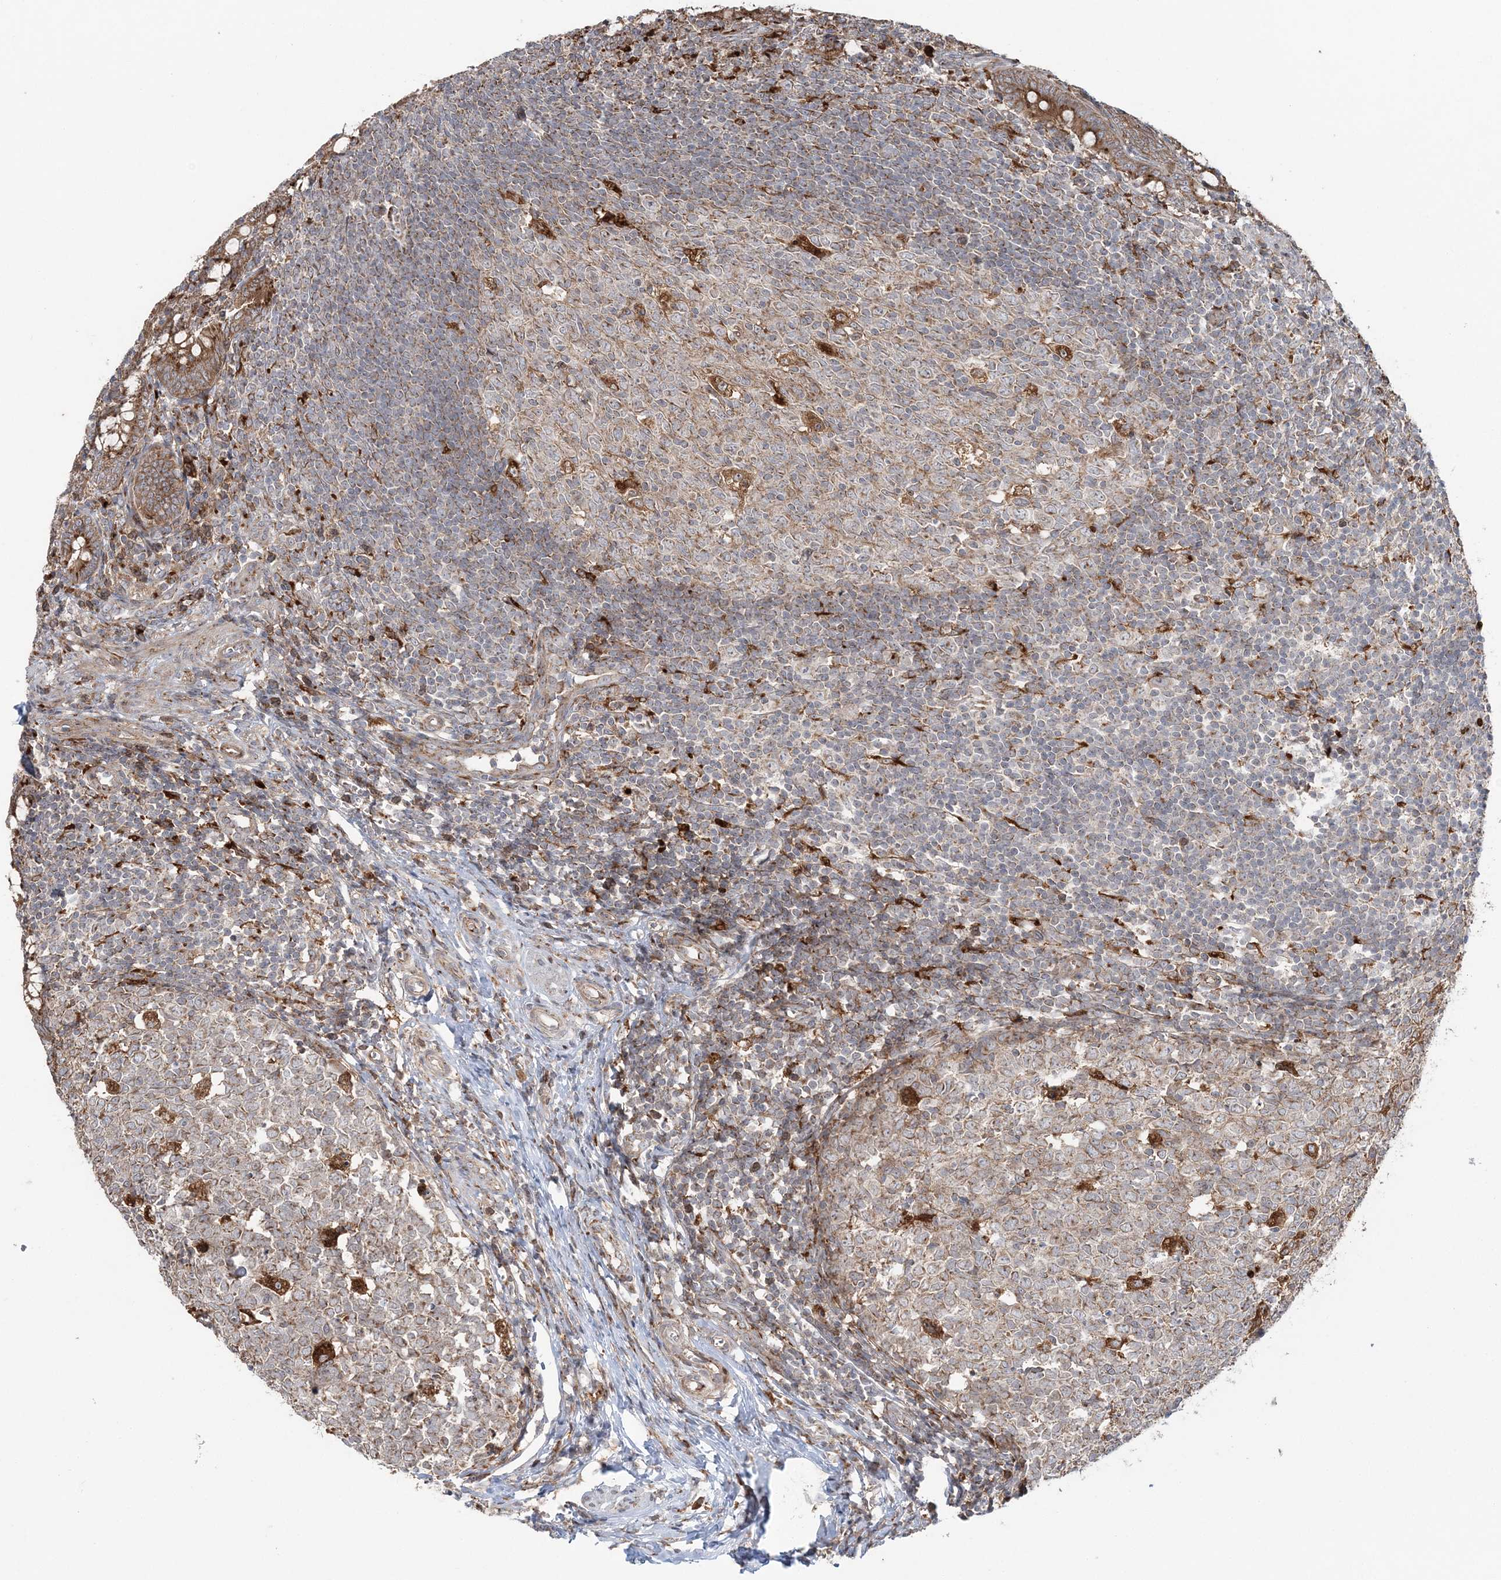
{"staining": {"intensity": "strong", "quantity": ">75%", "location": "cytoplasmic/membranous"}, "tissue": "appendix", "cell_type": "Glandular cells", "image_type": "normal", "snomed": [{"axis": "morphology", "description": "Normal tissue, NOS"}, {"axis": "topography", "description": "Appendix"}], "caption": "High-power microscopy captured an immunohistochemistry micrograph of benign appendix, revealing strong cytoplasmic/membranous expression in approximately >75% of glandular cells. (IHC, brightfield microscopy, high magnification).", "gene": "ABCC3", "patient": {"sex": "male", "age": 14}}